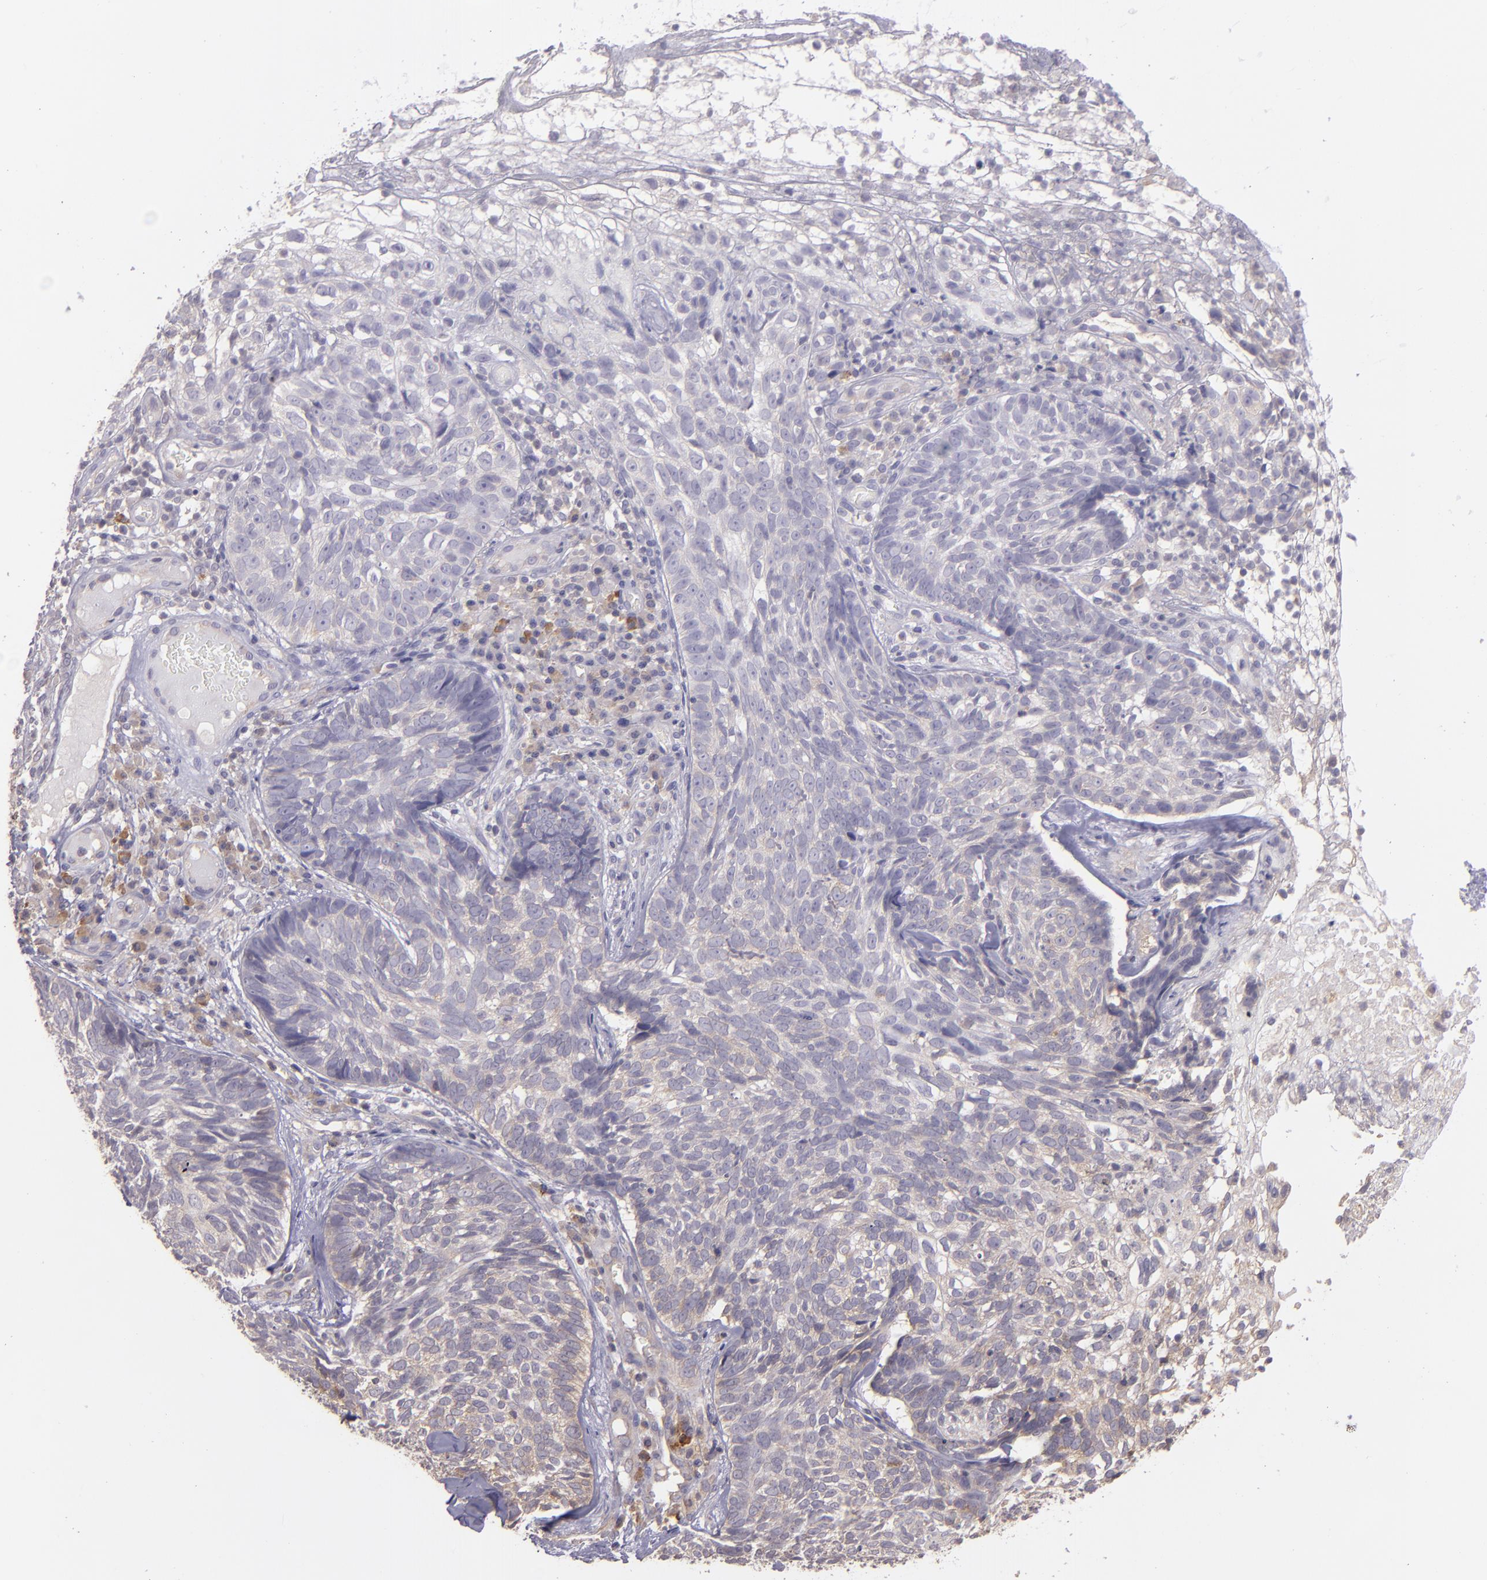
{"staining": {"intensity": "weak", "quantity": "25%-75%", "location": "cytoplasmic/membranous"}, "tissue": "skin cancer", "cell_type": "Tumor cells", "image_type": "cancer", "snomed": [{"axis": "morphology", "description": "Basal cell carcinoma"}, {"axis": "topography", "description": "Skin"}], "caption": "A high-resolution image shows immunohistochemistry (IHC) staining of basal cell carcinoma (skin), which reveals weak cytoplasmic/membranous staining in approximately 25%-75% of tumor cells. (Stains: DAB (3,3'-diaminobenzidine) in brown, nuclei in blue, Microscopy: brightfield microscopy at high magnification).", "gene": "ECE1", "patient": {"sex": "male", "age": 72}}